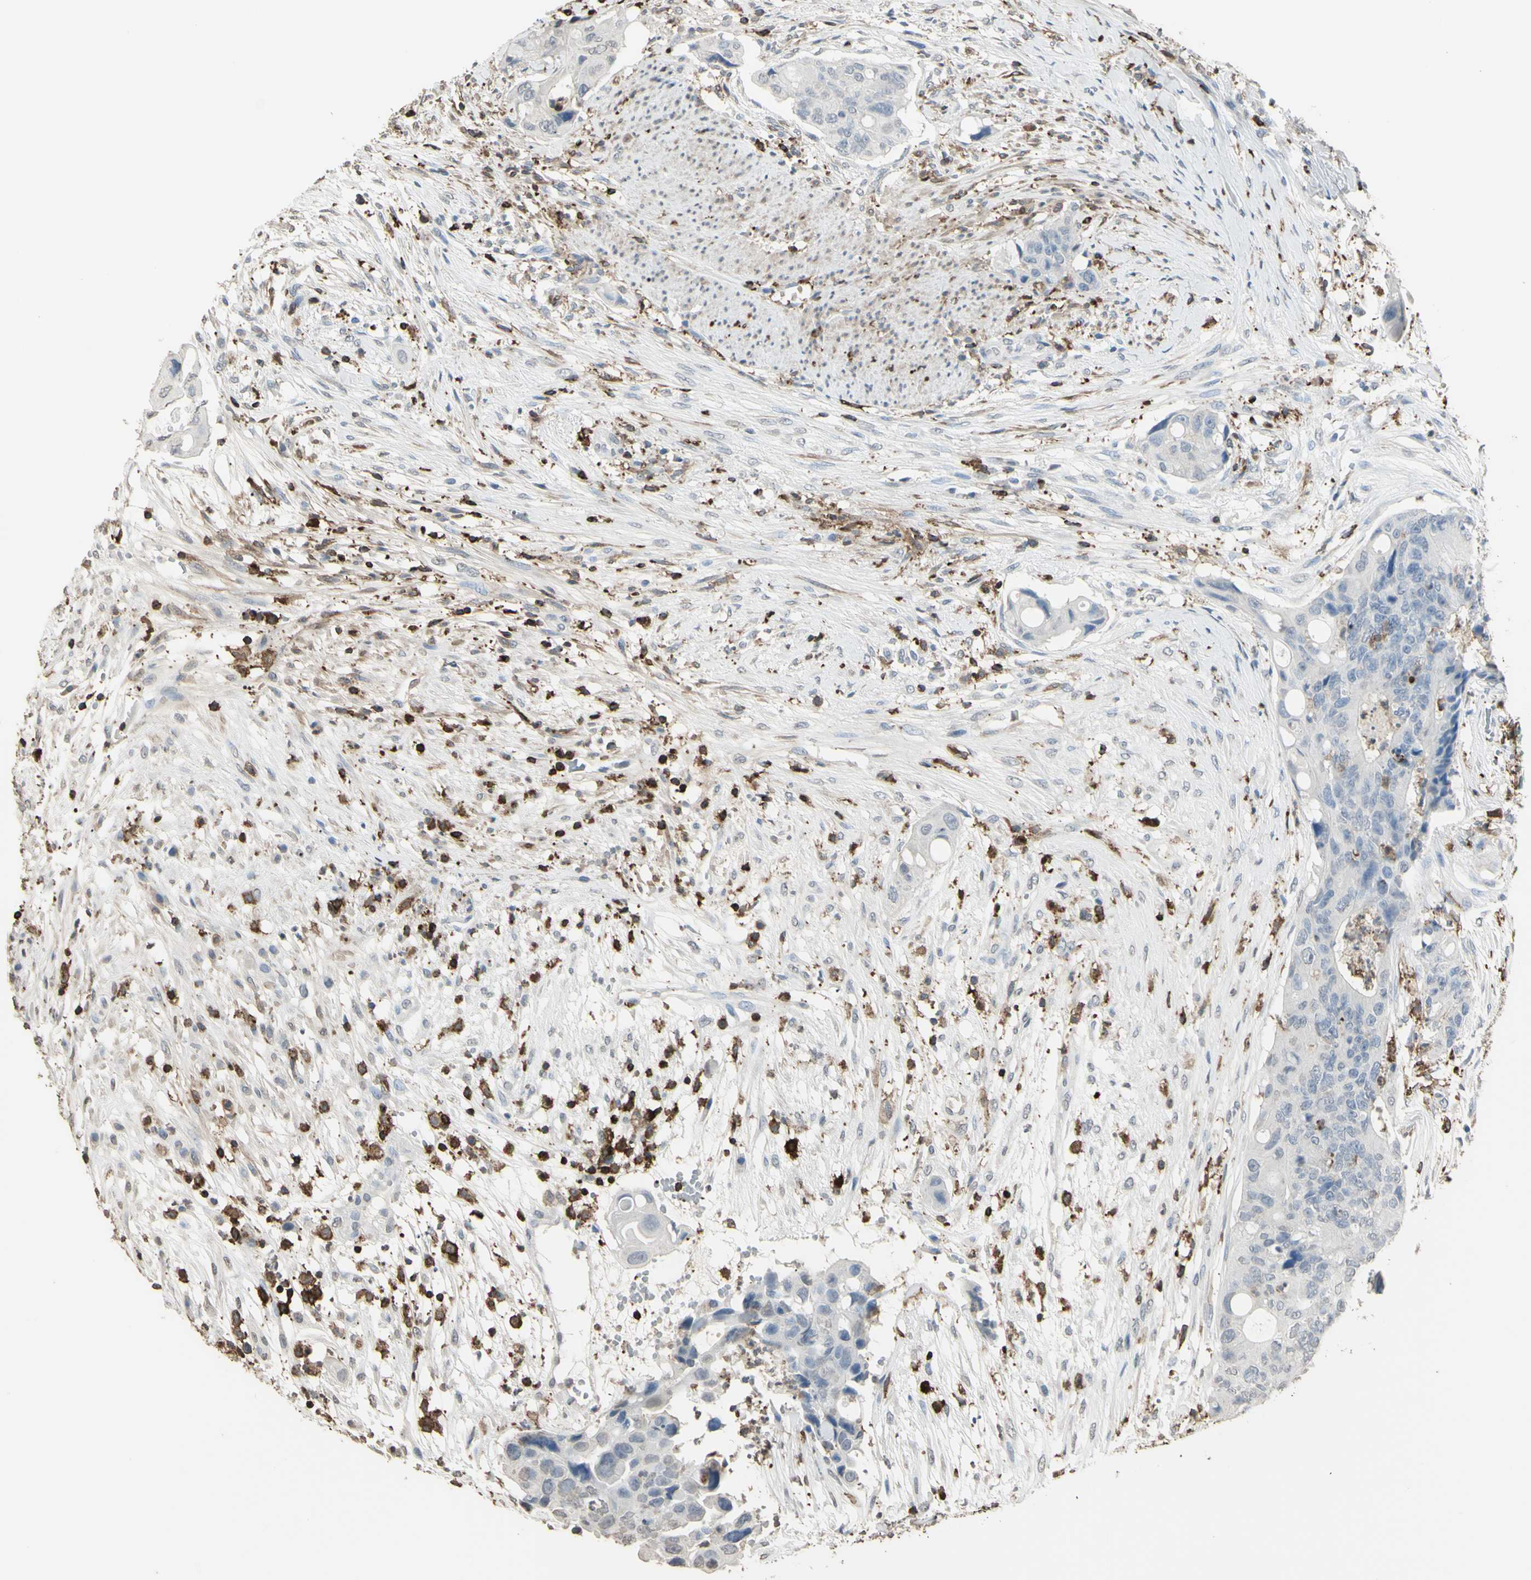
{"staining": {"intensity": "negative", "quantity": "none", "location": "none"}, "tissue": "colorectal cancer", "cell_type": "Tumor cells", "image_type": "cancer", "snomed": [{"axis": "morphology", "description": "Adenocarcinoma, NOS"}, {"axis": "topography", "description": "Colon"}], "caption": "The image exhibits no staining of tumor cells in colorectal cancer. The staining was performed using DAB to visualize the protein expression in brown, while the nuclei were stained in blue with hematoxylin (Magnification: 20x).", "gene": "PSTPIP1", "patient": {"sex": "female", "age": 57}}